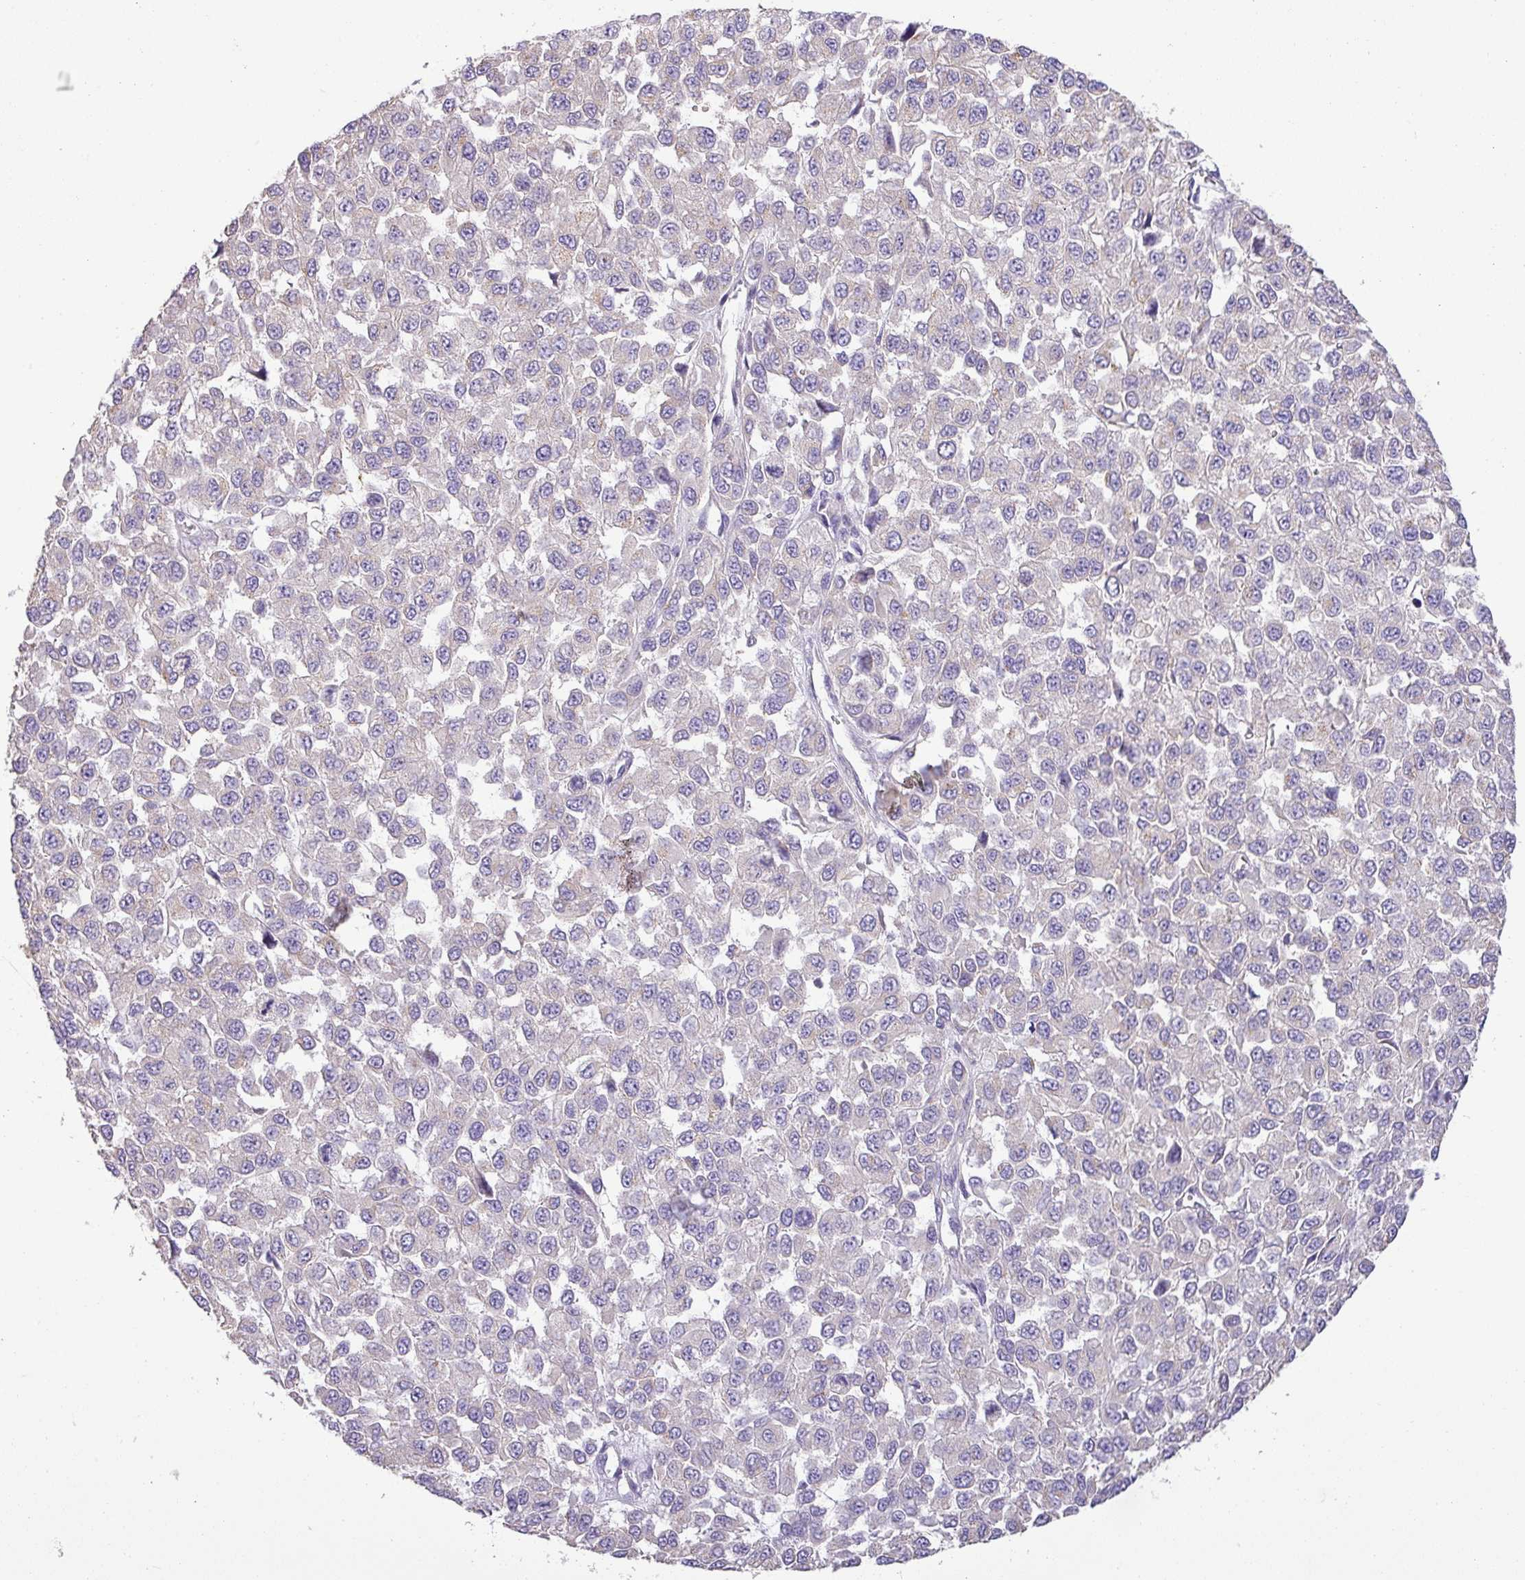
{"staining": {"intensity": "negative", "quantity": "none", "location": "none"}, "tissue": "melanoma", "cell_type": "Tumor cells", "image_type": "cancer", "snomed": [{"axis": "morphology", "description": "Malignant melanoma, NOS"}, {"axis": "topography", "description": "Skin"}], "caption": "IHC of human malignant melanoma displays no expression in tumor cells.", "gene": "GALNT12", "patient": {"sex": "male", "age": 62}}